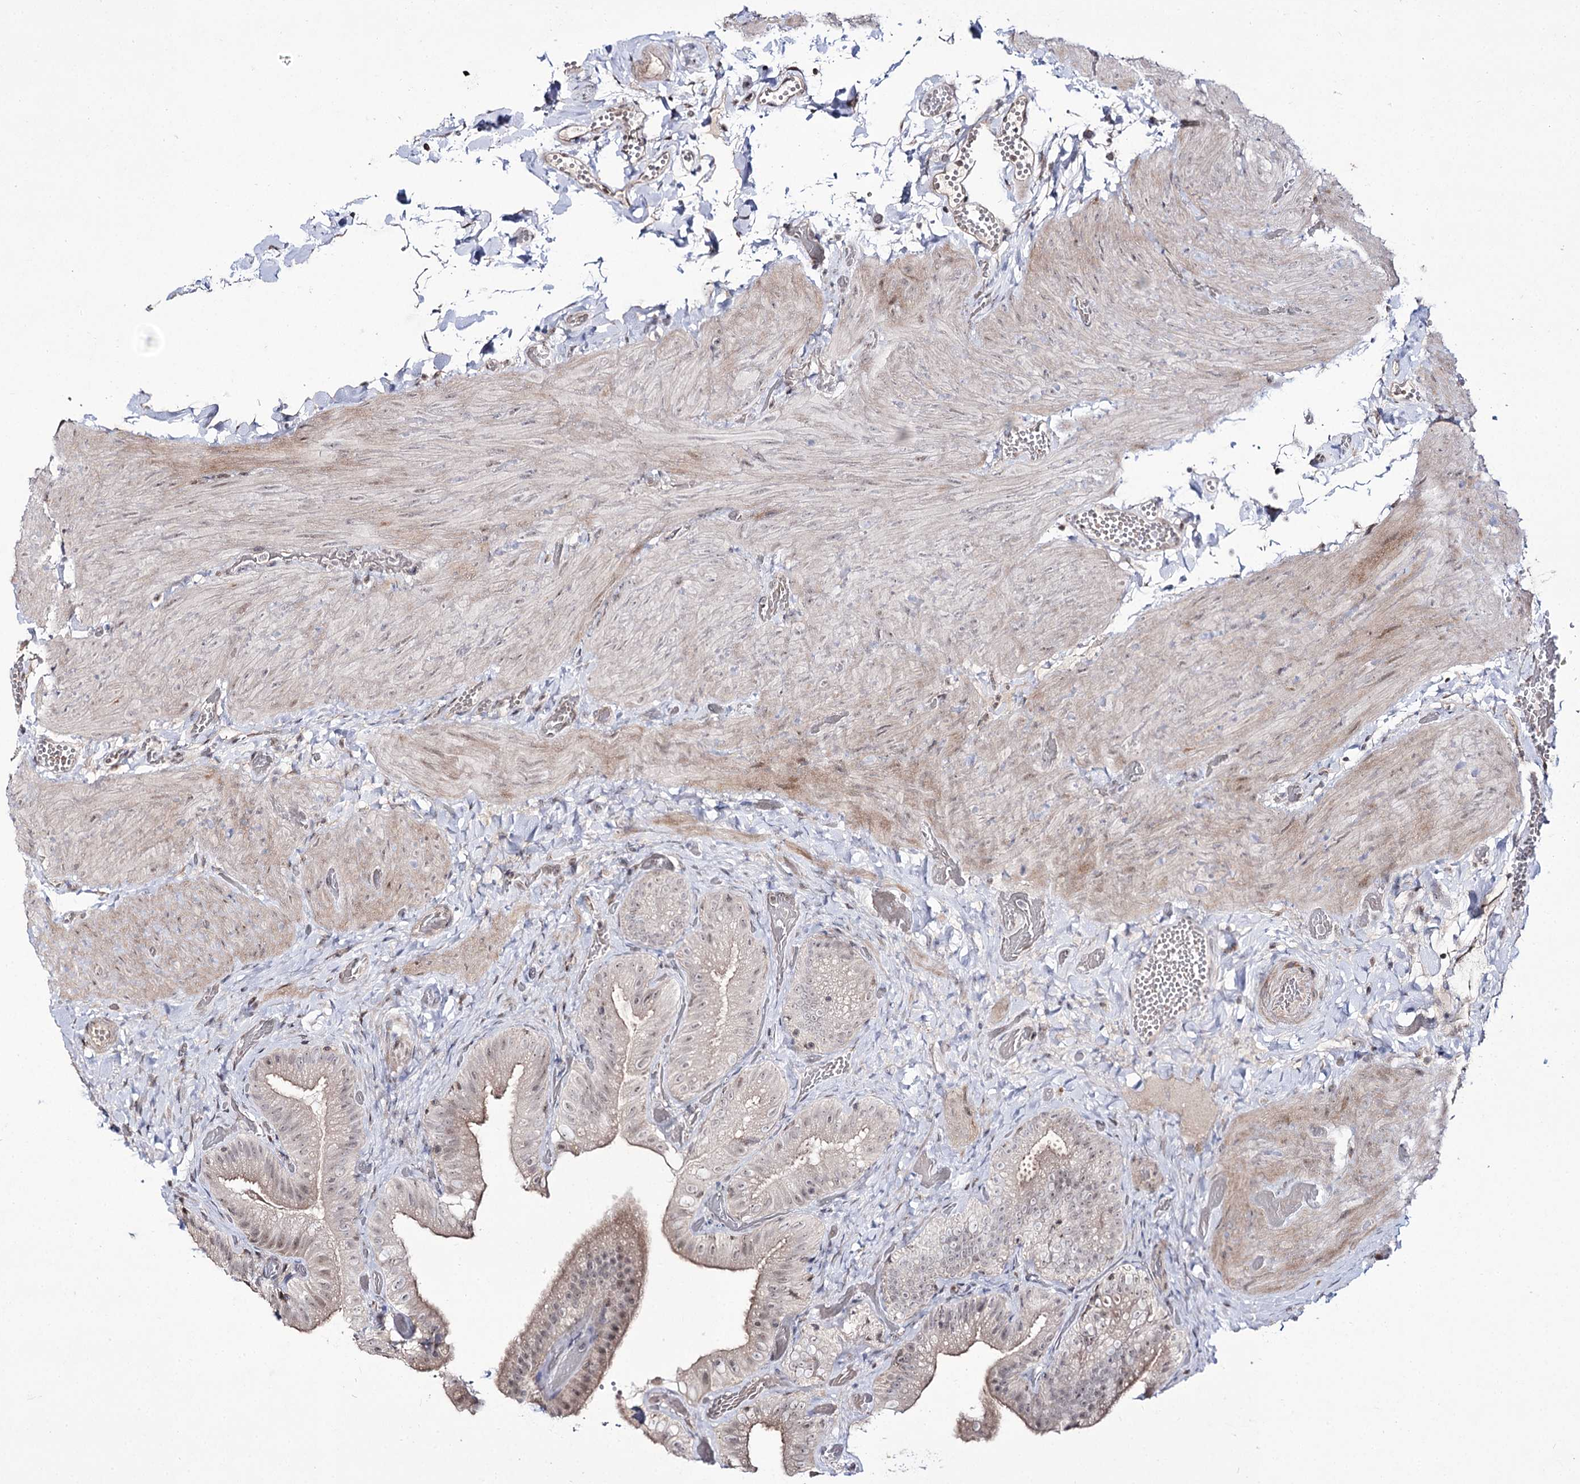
{"staining": {"intensity": "weak", "quantity": "25%-75%", "location": "cytoplasmic/membranous,nuclear"}, "tissue": "gallbladder", "cell_type": "Glandular cells", "image_type": "normal", "snomed": [{"axis": "morphology", "description": "Normal tissue, NOS"}, {"axis": "topography", "description": "Gallbladder"}], "caption": "High-magnification brightfield microscopy of benign gallbladder stained with DAB (3,3'-diaminobenzidine) (brown) and counterstained with hematoxylin (blue). glandular cells exhibit weak cytoplasmic/membranous,nuclear positivity is present in about25%-75% of cells.", "gene": "RRP9", "patient": {"sex": "female", "age": 64}}